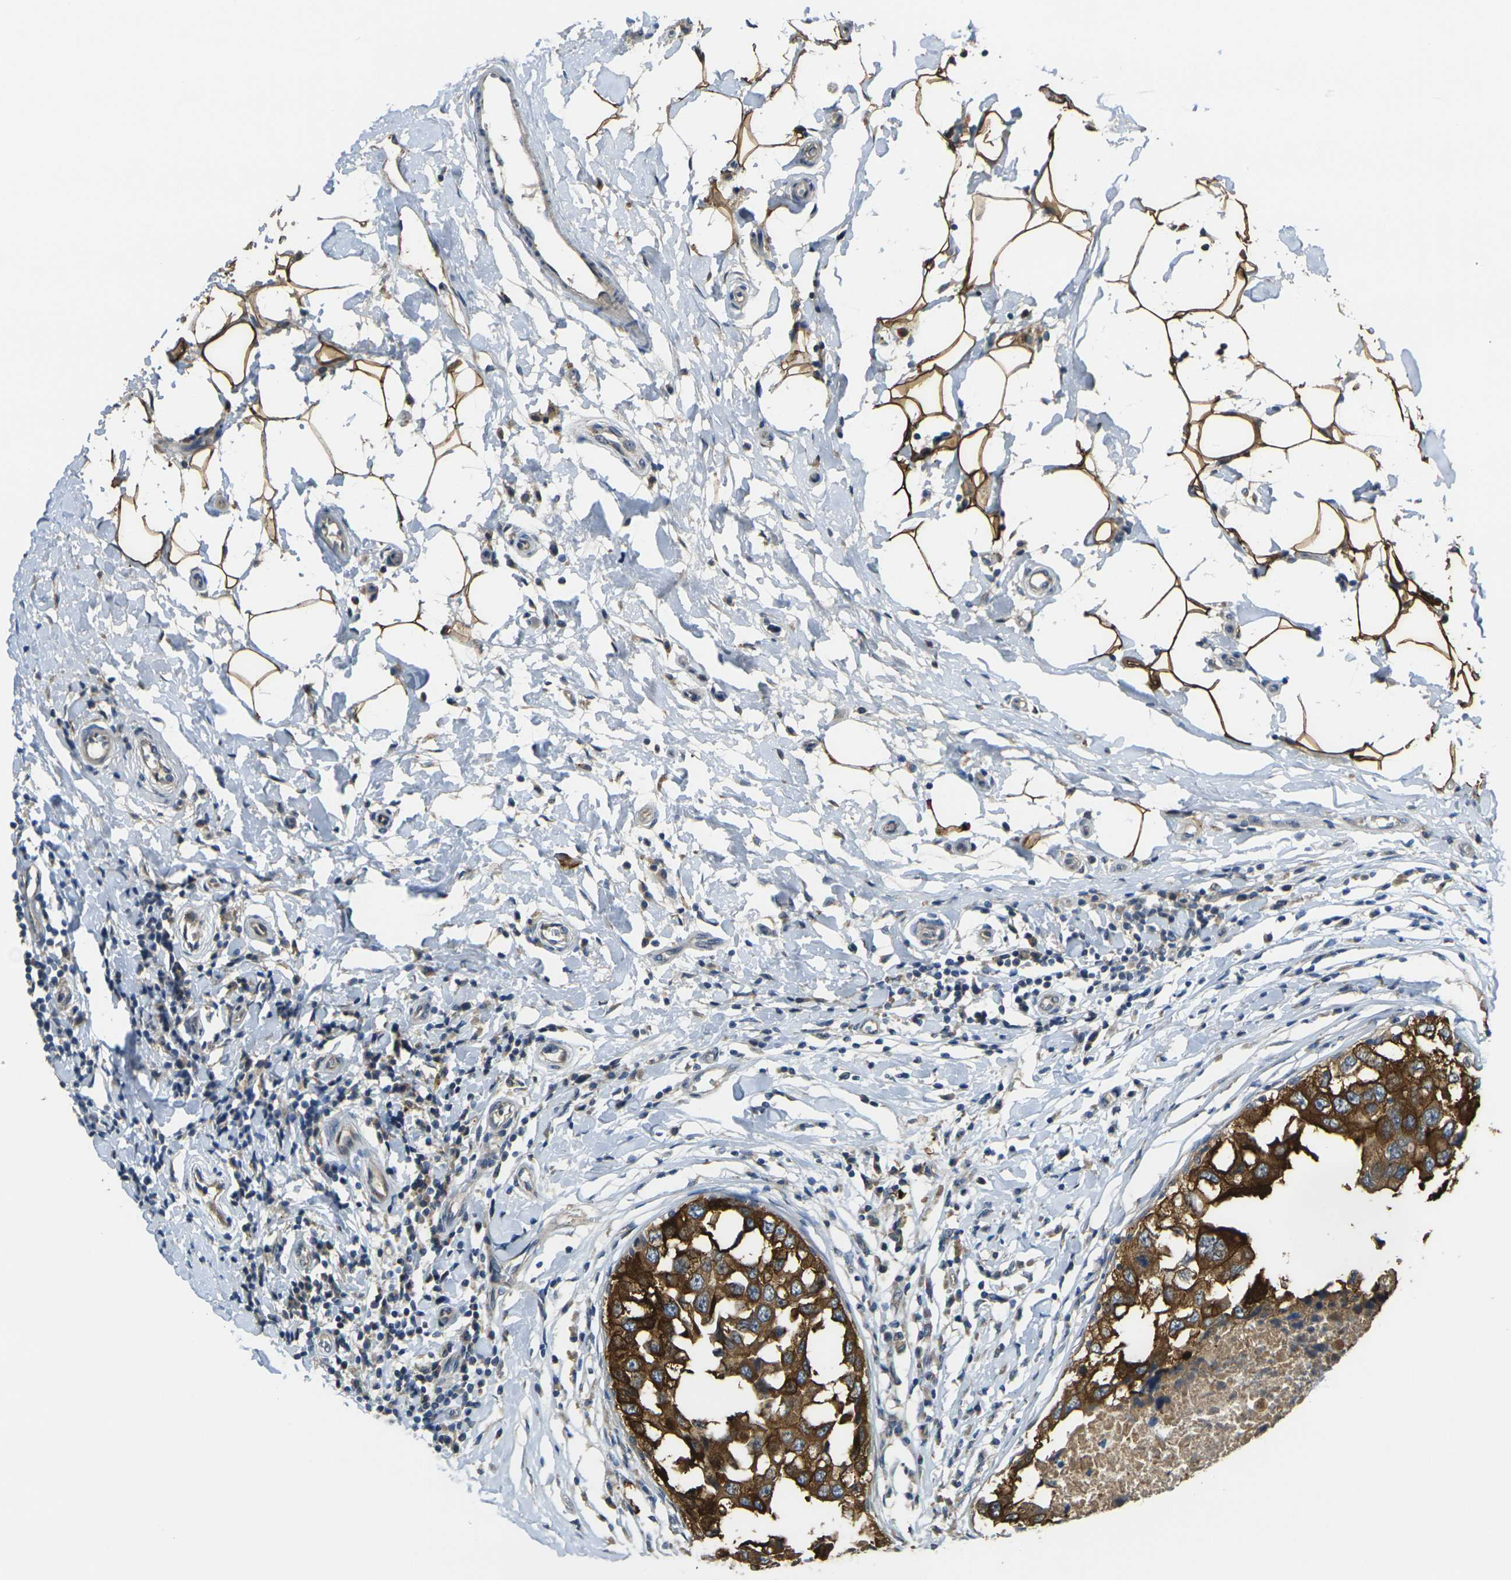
{"staining": {"intensity": "strong", "quantity": ">75%", "location": "cytoplasmic/membranous"}, "tissue": "breast cancer", "cell_type": "Tumor cells", "image_type": "cancer", "snomed": [{"axis": "morphology", "description": "Duct carcinoma"}, {"axis": "topography", "description": "Breast"}], "caption": "This is an image of IHC staining of breast cancer, which shows strong positivity in the cytoplasmic/membranous of tumor cells.", "gene": "GNA12", "patient": {"sex": "female", "age": 27}}